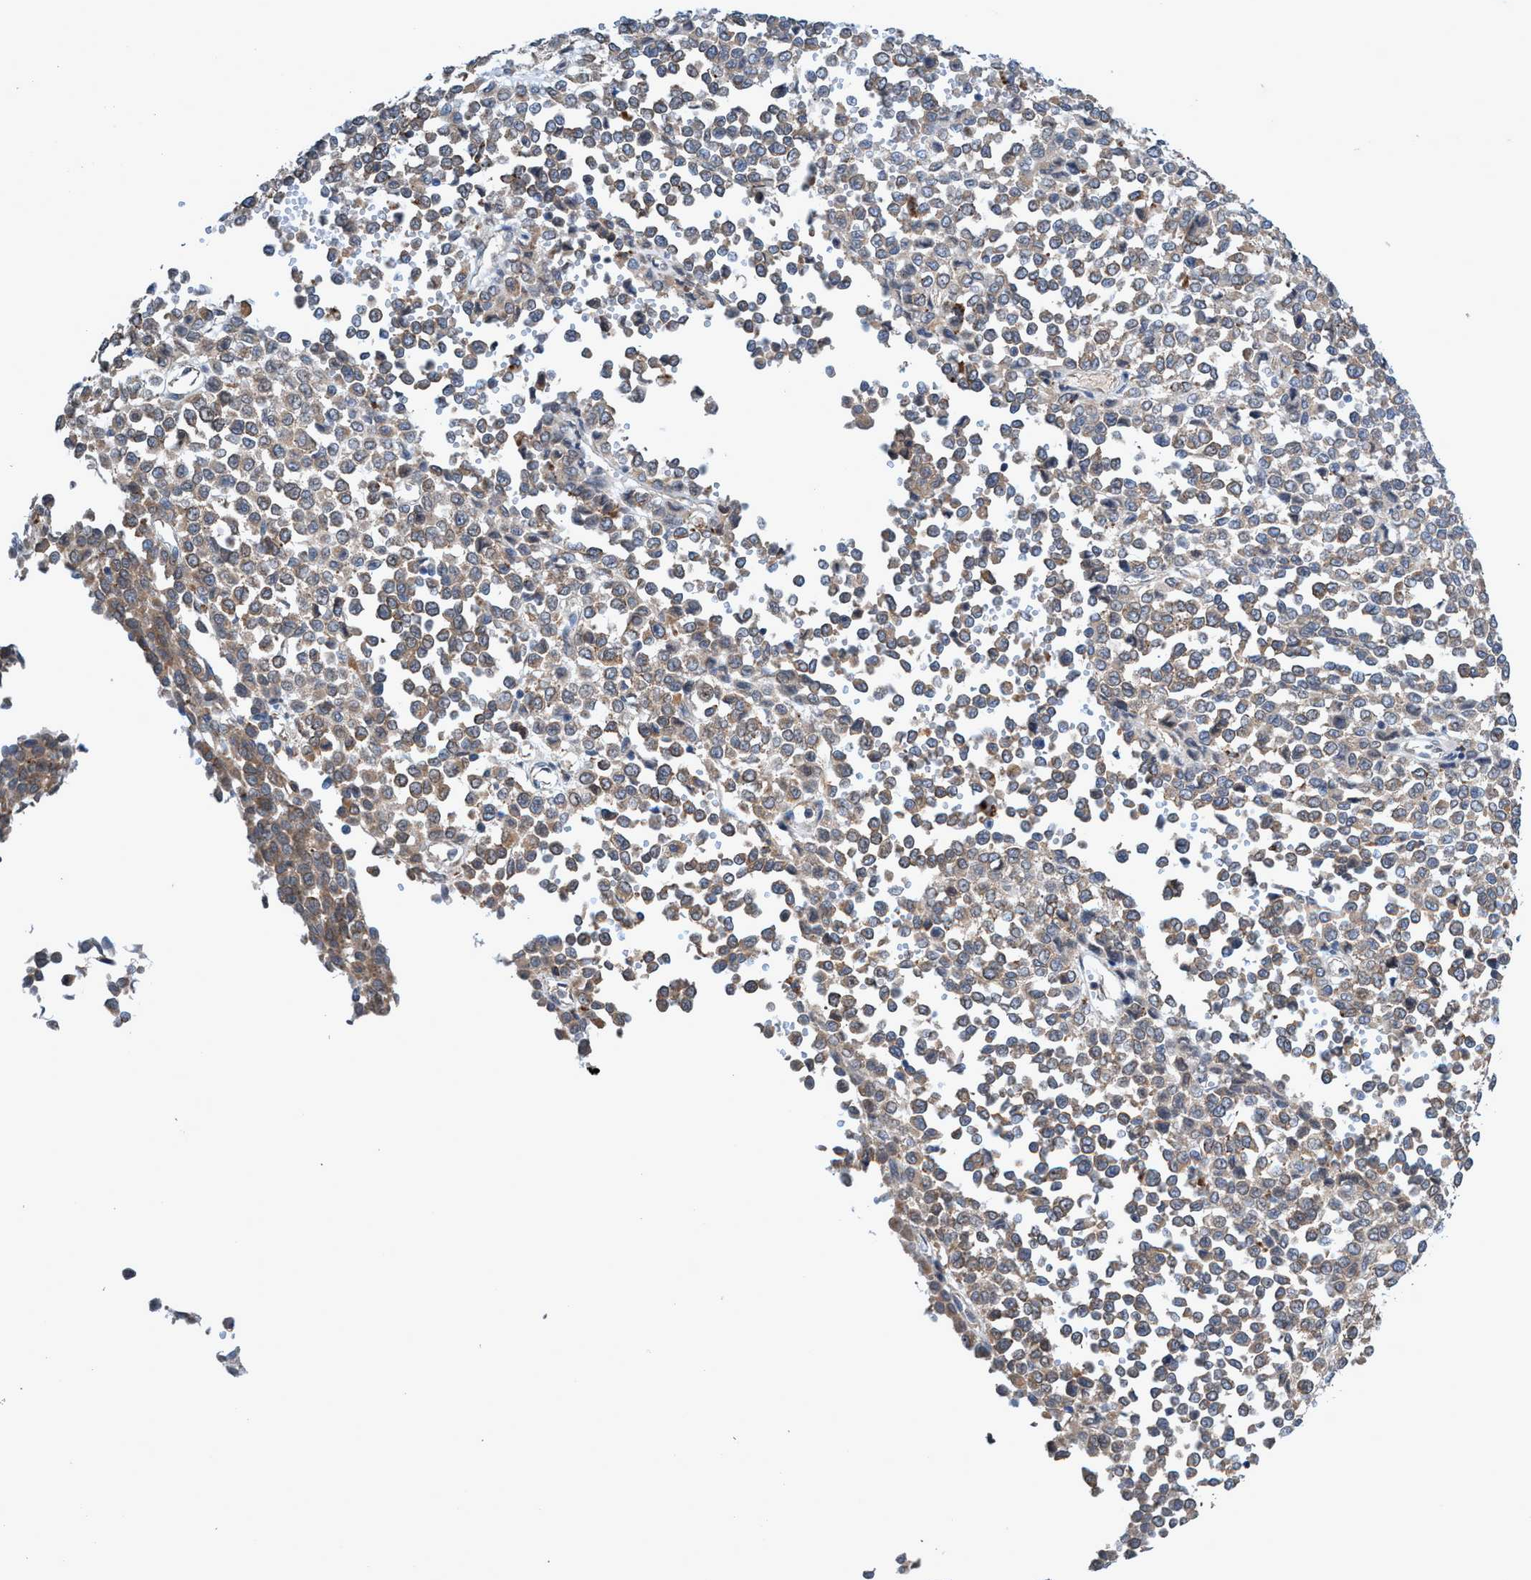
{"staining": {"intensity": "weak", "quantity": "25%-75%", "location": "cytoplasmic/membranous"}, "tissue": "melanoma", "cell_type": "Tumor cells", "image_type": "cancer", "snomed": [{"axis": "morphology", "description": "Malignant melanoma, Metastatic site"}, {"axis": "topography", "description": "Pancreas"}], "caption": "The histopathology image displays a brown stain indicating the presence of a protein in the cytoplasmic/membranous of tumor cells in melanoma.", "gene": "TRIM65", "patient": {"sex": "female", "age": 30}}